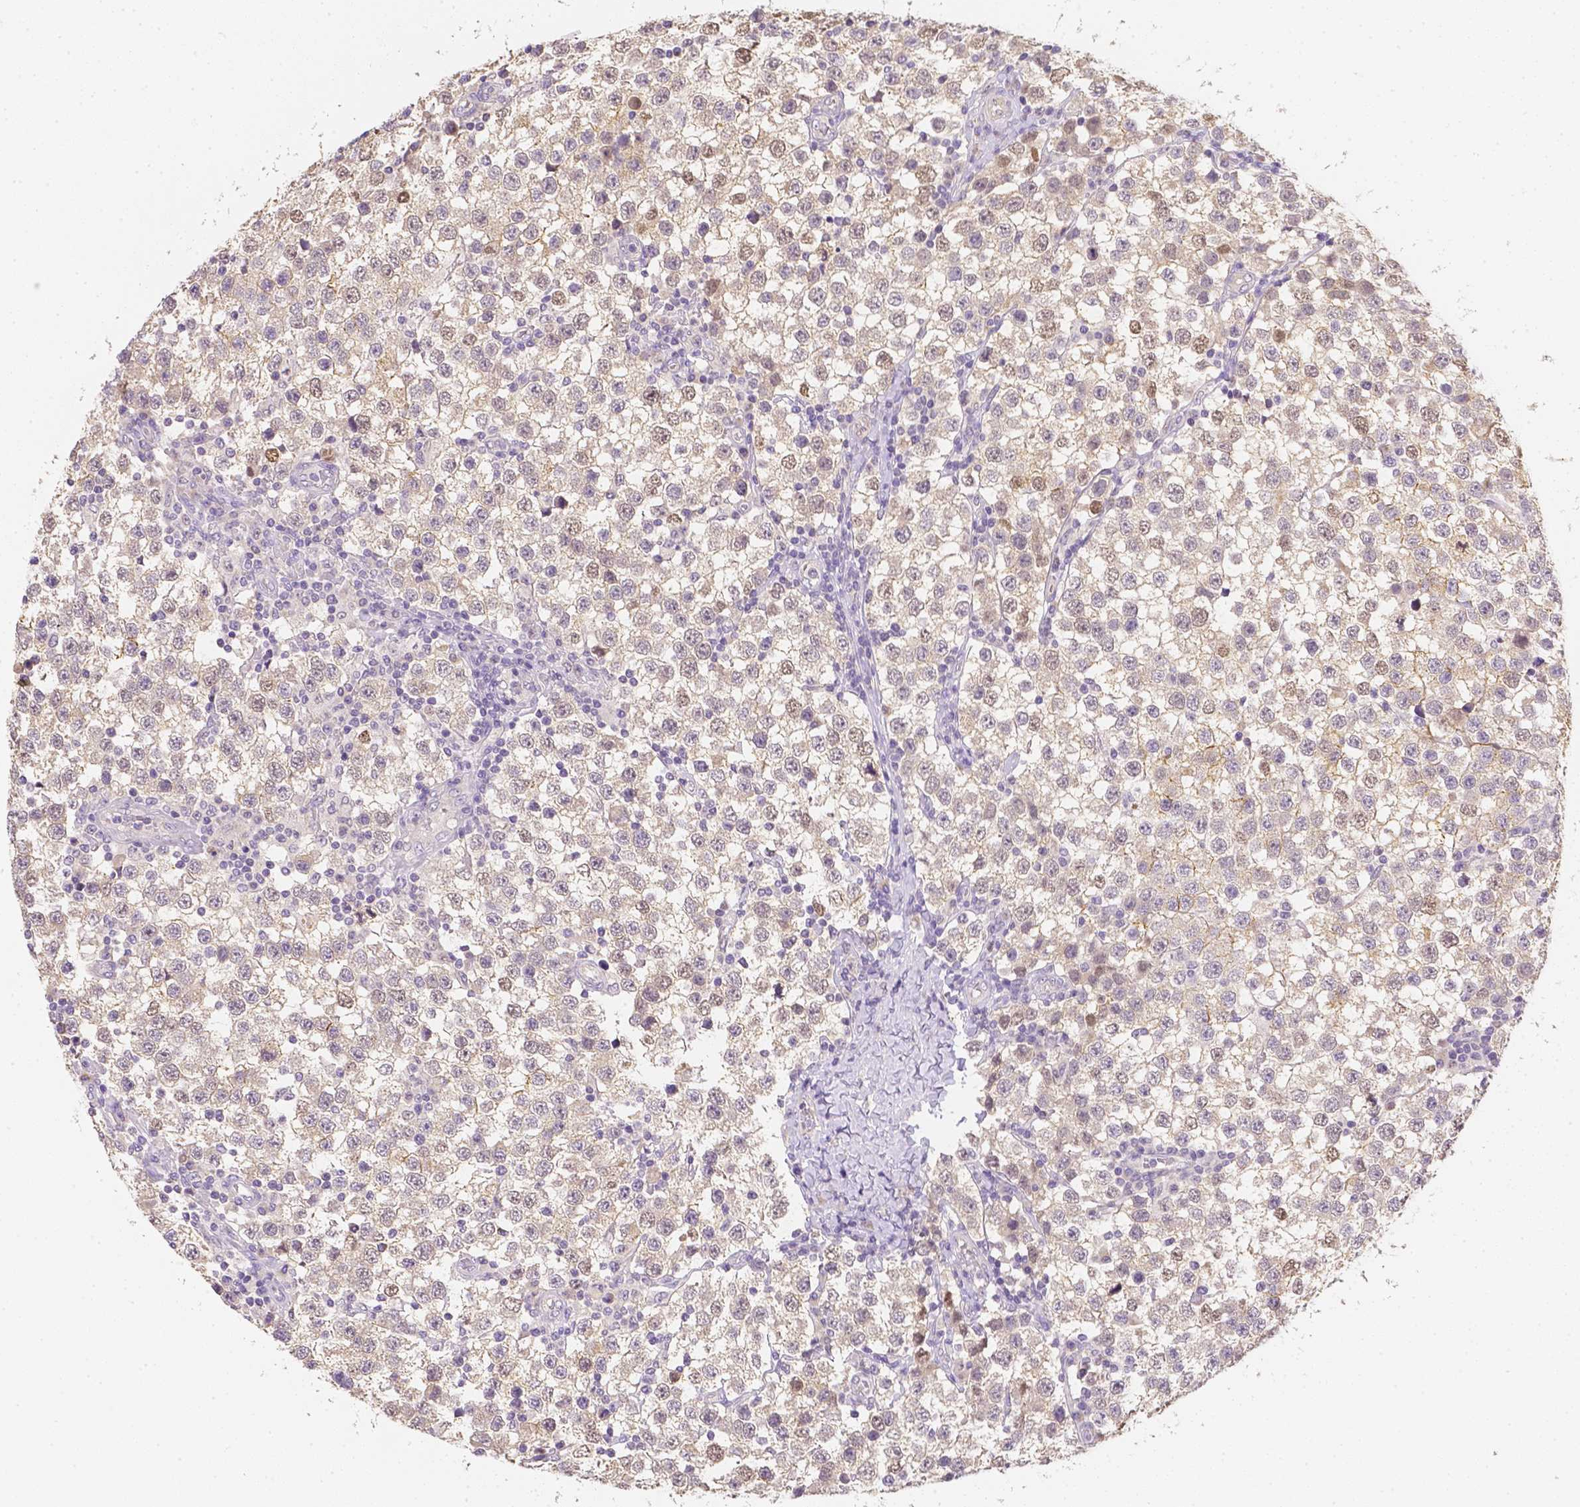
{"staining": {"intensity": "weak", "quantity": "25%-75%", "location": "cytoplasmic/membranous,nuclear"}, "tissue": "testis cancer", "cell_type": "Tumor cells", "image_type": "cancer", "snomed": [{"axis": "morphology", "description": "Seminoma, NOS"}, {"axis": "topography", "description": "Testis"}], "caption": "Testis cancer (seminoma) tissue demonstrates weak cytoplasmic/membranous and nuclear positivity in approximately 25%-75% of tumor cells, visualized by immunohistochemistry.", "gene": "C10orf67", "patient": {"sex": "male", "age": 34}}